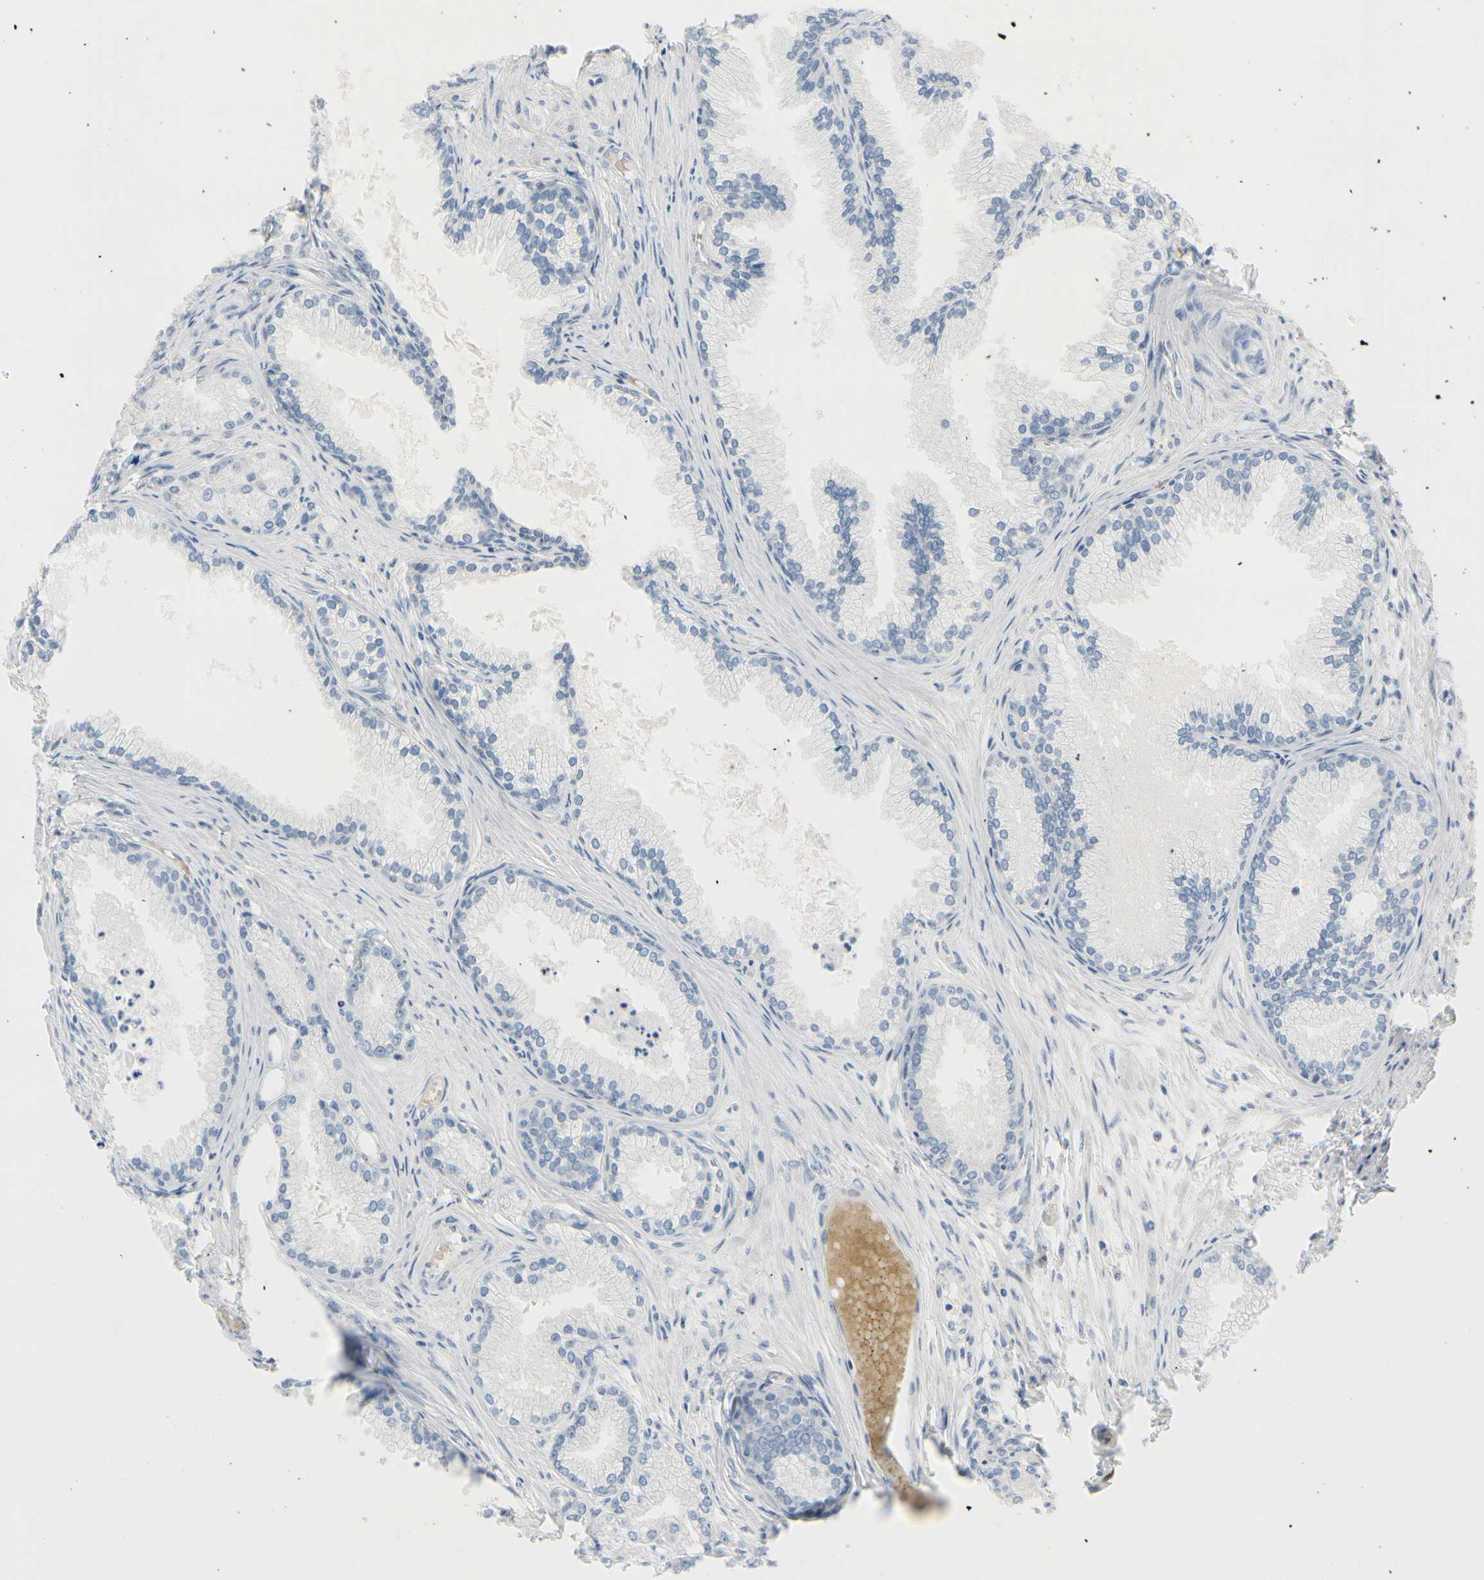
{"staining": {"intensity": "negative", "quantity": "none", "location": "none"}, "tissue": "prostate cancer", "cell_type": "Tumor cells", "image_type": "cancer", "snomed": [{"axis": "morphology", "description": "Adenocarcinoma, Low grade"}, {"axis": "topography", "description": "Prostate"}], "caption": "Immunohistochemical staining of human prostate cancer reveals no significant staining in tumor cells.", "gene": "FCER2", "patient": {"sex": "male", "age": 72}}